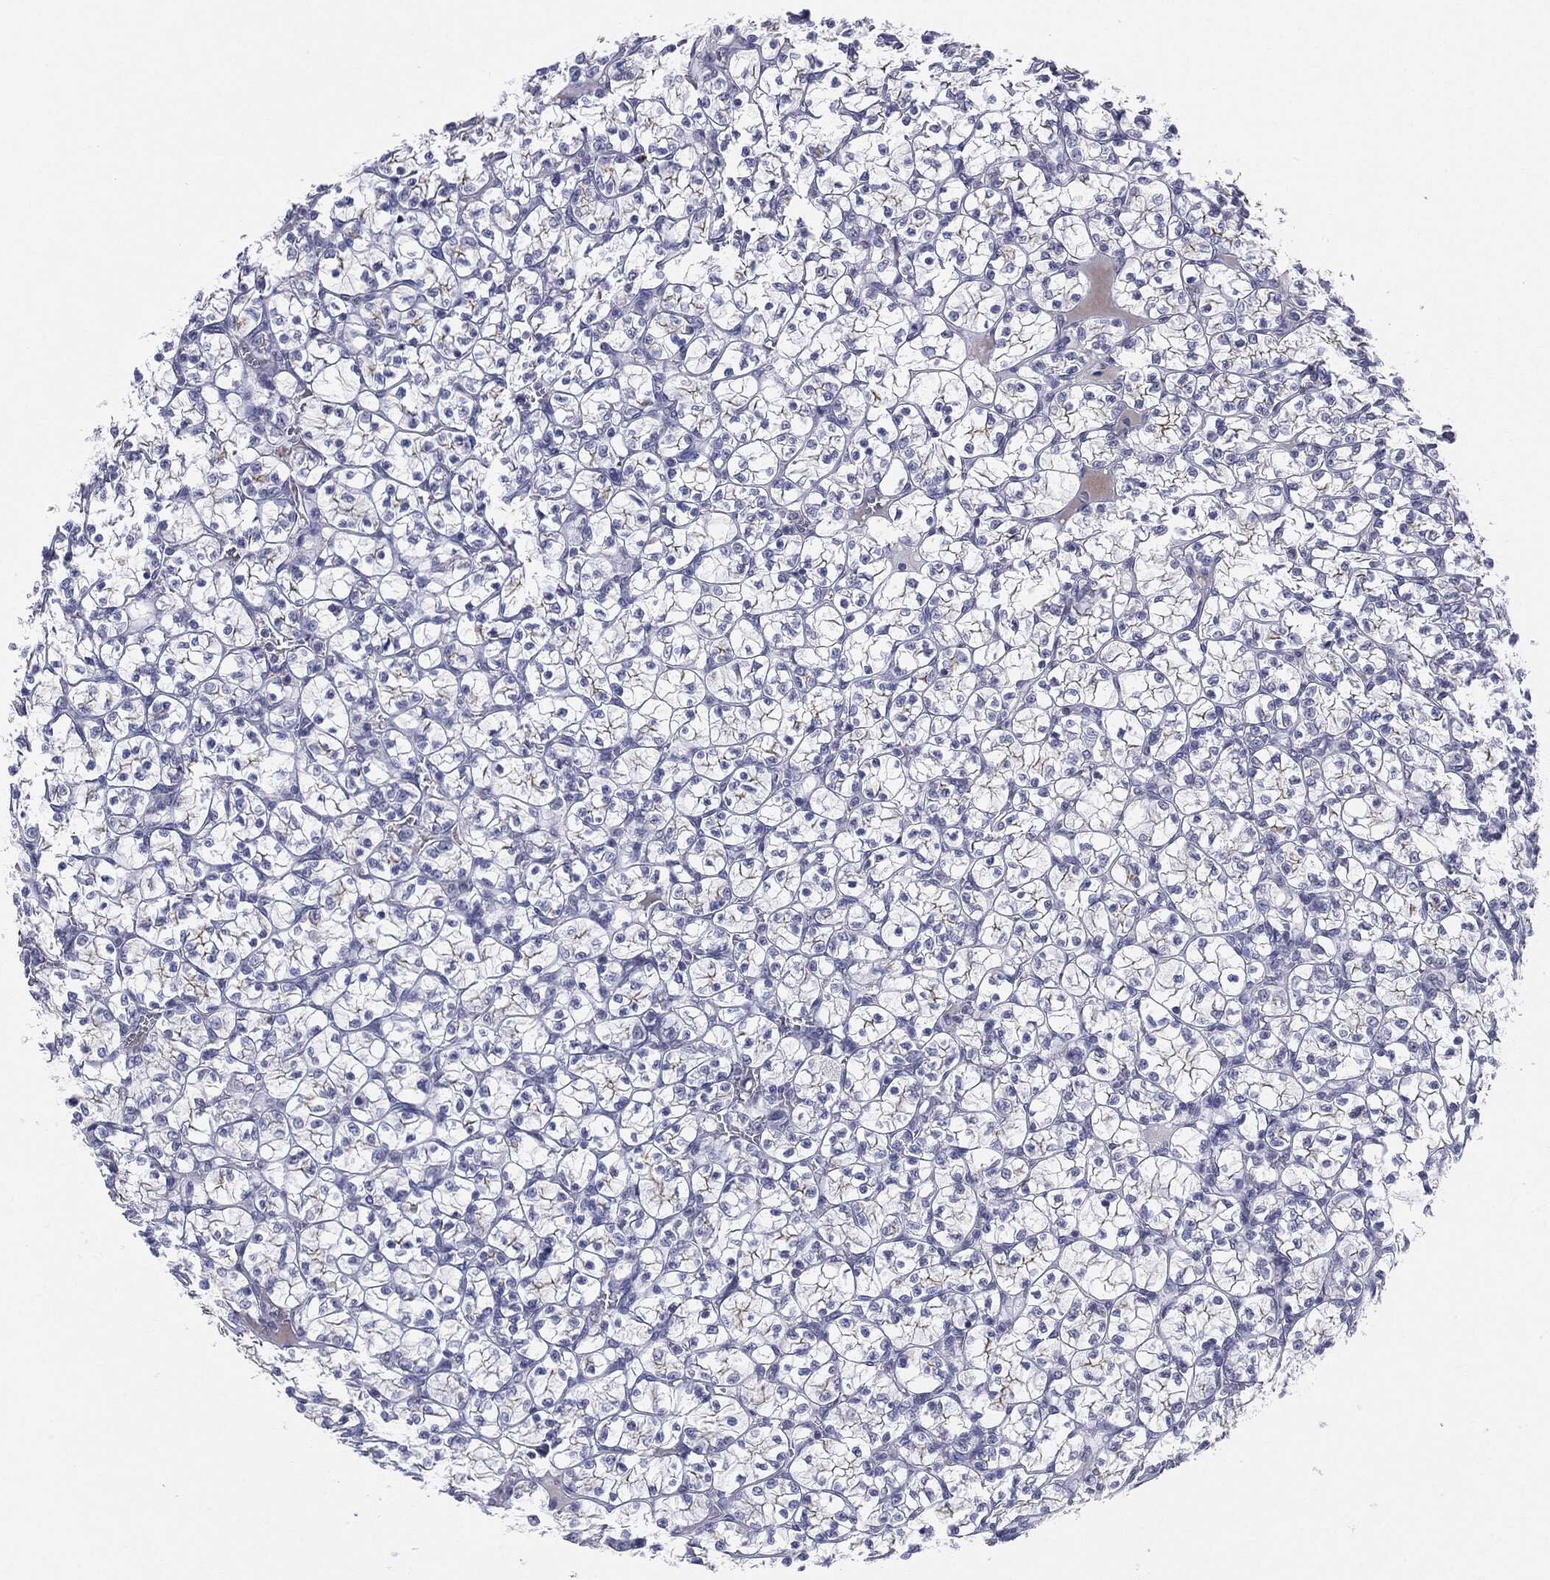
{"staining": {"intensity": "negative", "quantity": "none", "location": "none"}, "tissue": "renal cancer", "cell_type": "Tumor cells", "image_type": "cancer", "snomed": [{"axis": "morphology", "description": "Adenocarcinoma, NOS"}, {"axis": "topography", "description": "Kidney"}], "caption": "Protein analysis of renal cancer (adenocarcinoma) reveals no significant staining in tumor cells. (DAB (3,3'-diaminobenzidine) IHC, high magnification).", "gene": "SLC5A5", "patient": {"sex": "female", "age": 89}}